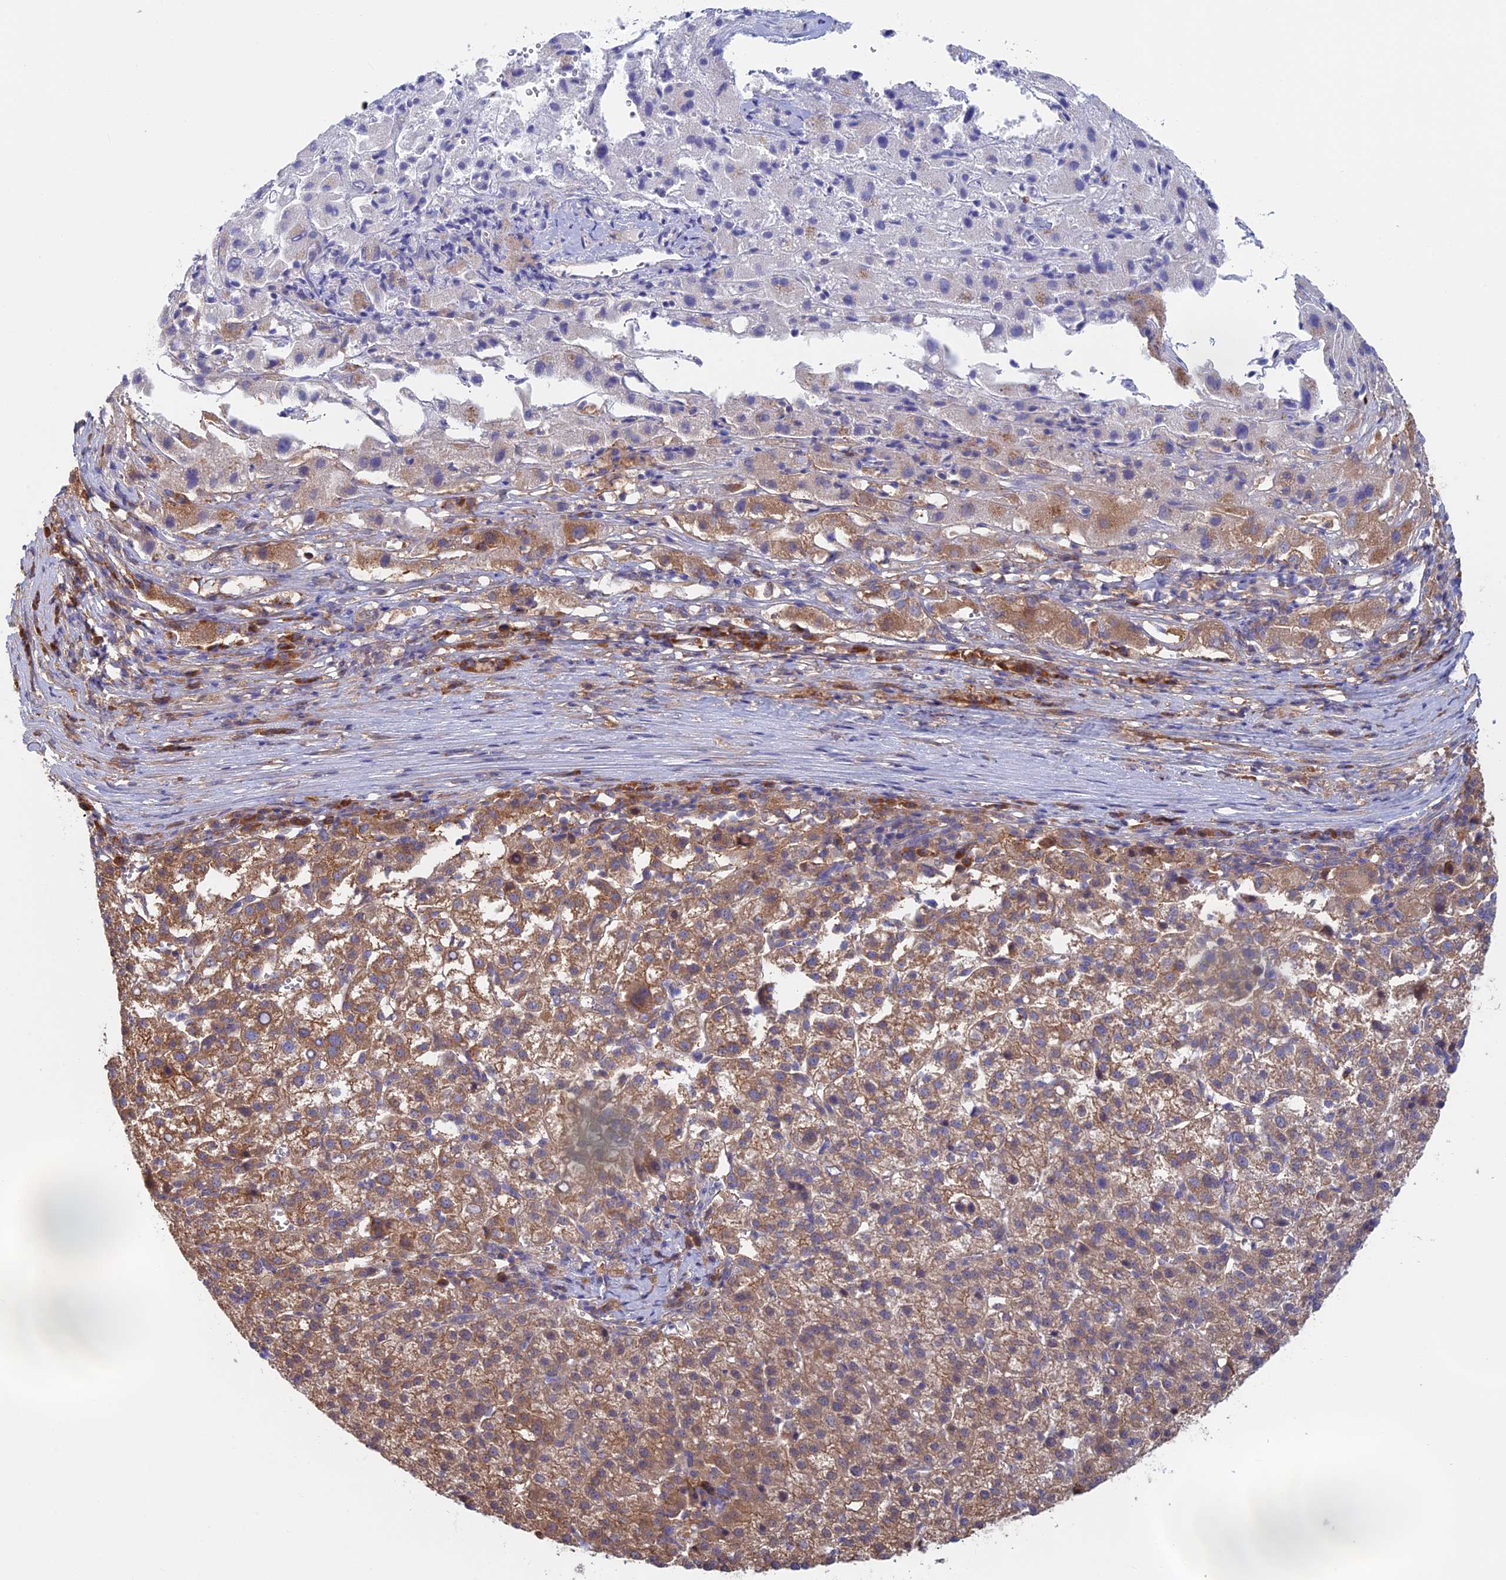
{"staining": {"intensity": "moderate", "quantity": ">75%", "location": "cytoplasmic/membranous"}, "tissue": "liver cancer", "cell_type": "Tumor cells", "image_type": "cancer", "snomed": [{"axis": "morphology", "description": "Carcinoma, Hepatocellular, NOS"}, {"axis": "topography", "description": "Liver"}], "caption": "An immunohistochemistry (IHC) photomicrograph of neoplastic tissue is shown. Protein staining in brown highlights moderate cytoplasmic/membranous positivity in liver cancer within tumor cells. Nuclei are stained in blue.", "gene": "SYNDIG1L", "patient": {"sex": "female", "age": 58}}